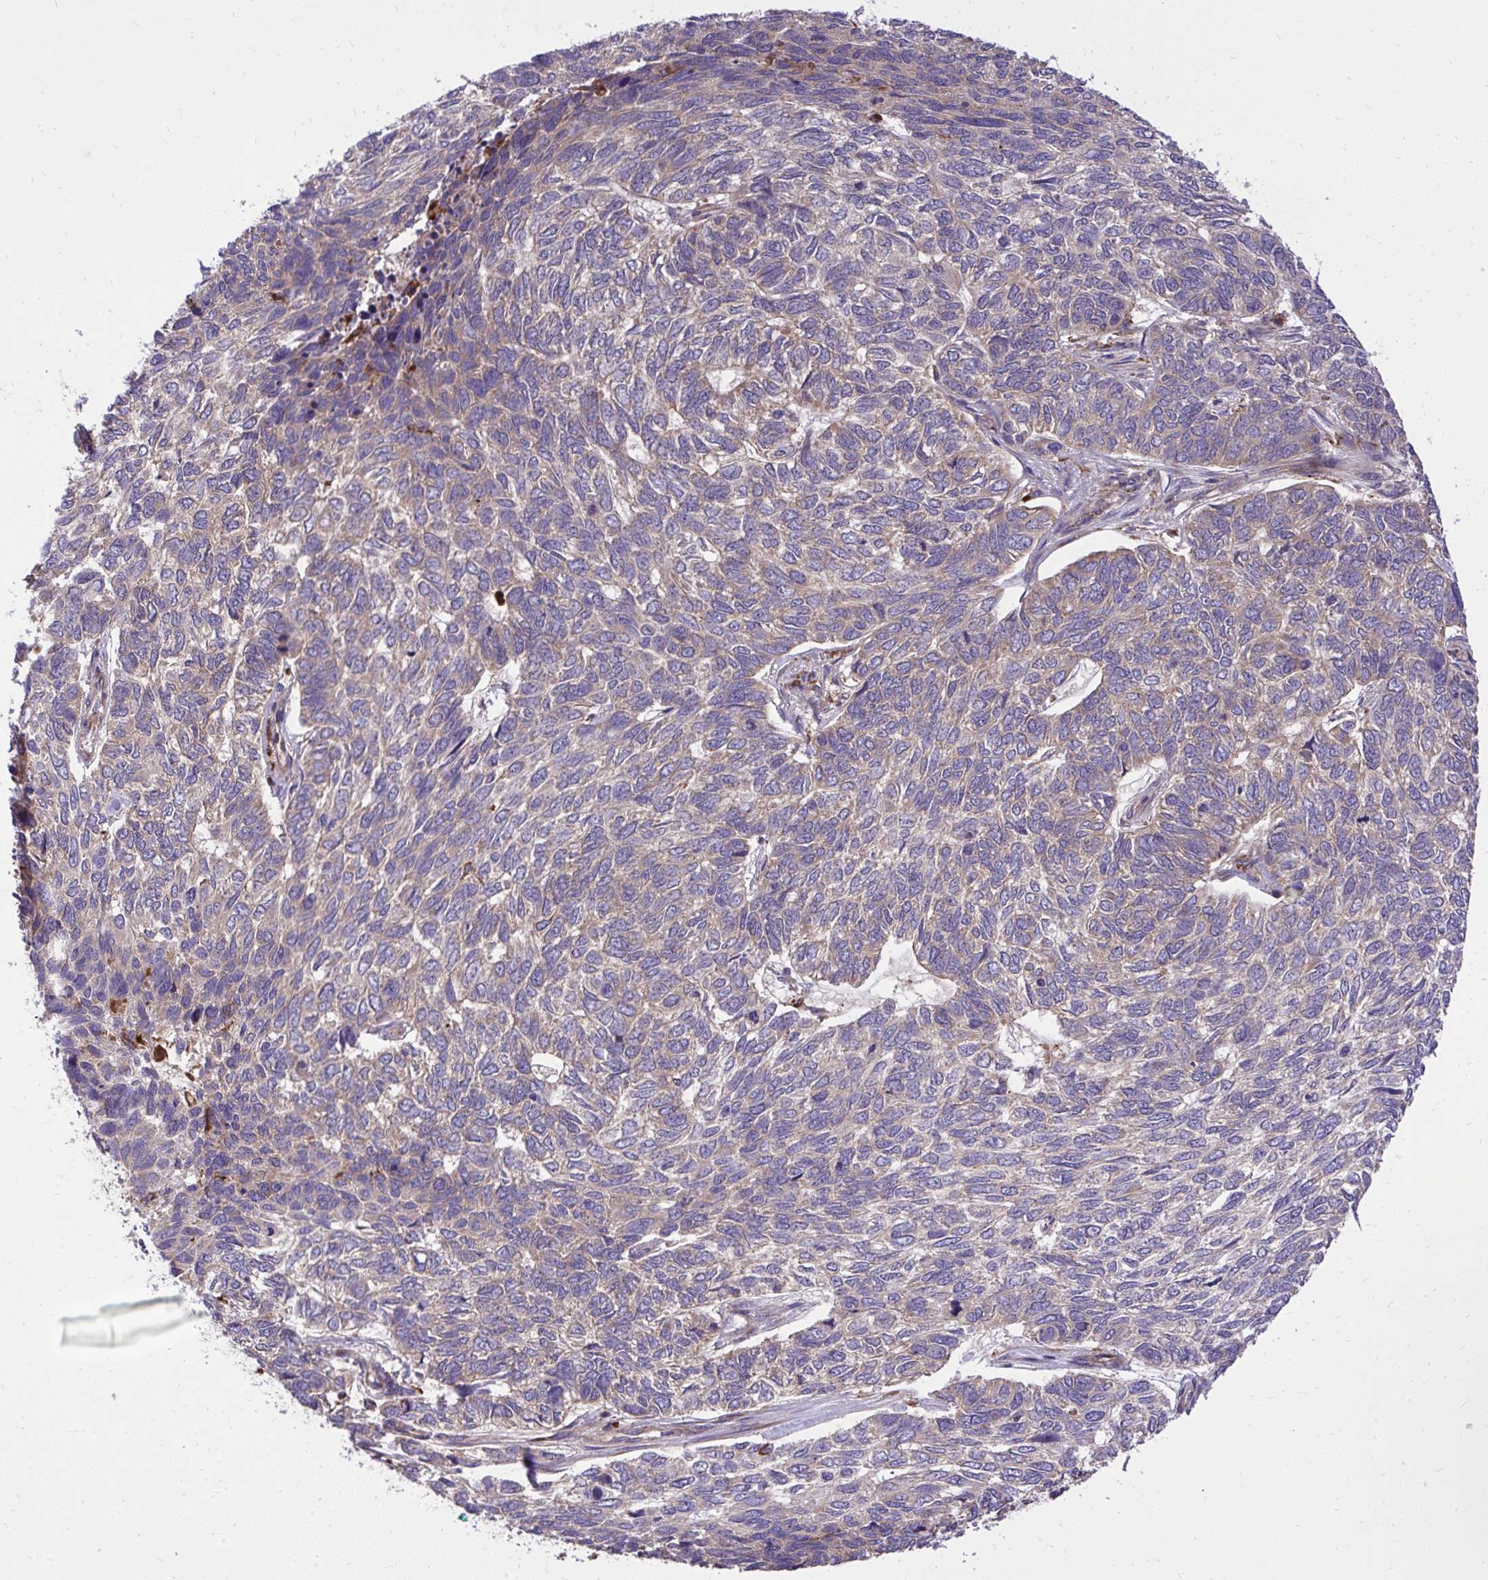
{"staining": {"intensity": "weak", "quantity": "25%-75%", "location": "cytoplasmic/membranous"}, "tissue": "skin cancer", "cell_type": "Tumor cells", "image_type": "cancer", "snomed": [{"axis": "morphology", "description": "Basal cell carcinoma"}, {"axis": "topography", "description": "Skin"}], "caption": "Human skin cancer stained with a brown dye displays weak cytoplasmic/membranous positive staining in about 25%-75% of tumor cells.", "gene": "PAIP2", "patient": {"sex": "female", "age": 65}}